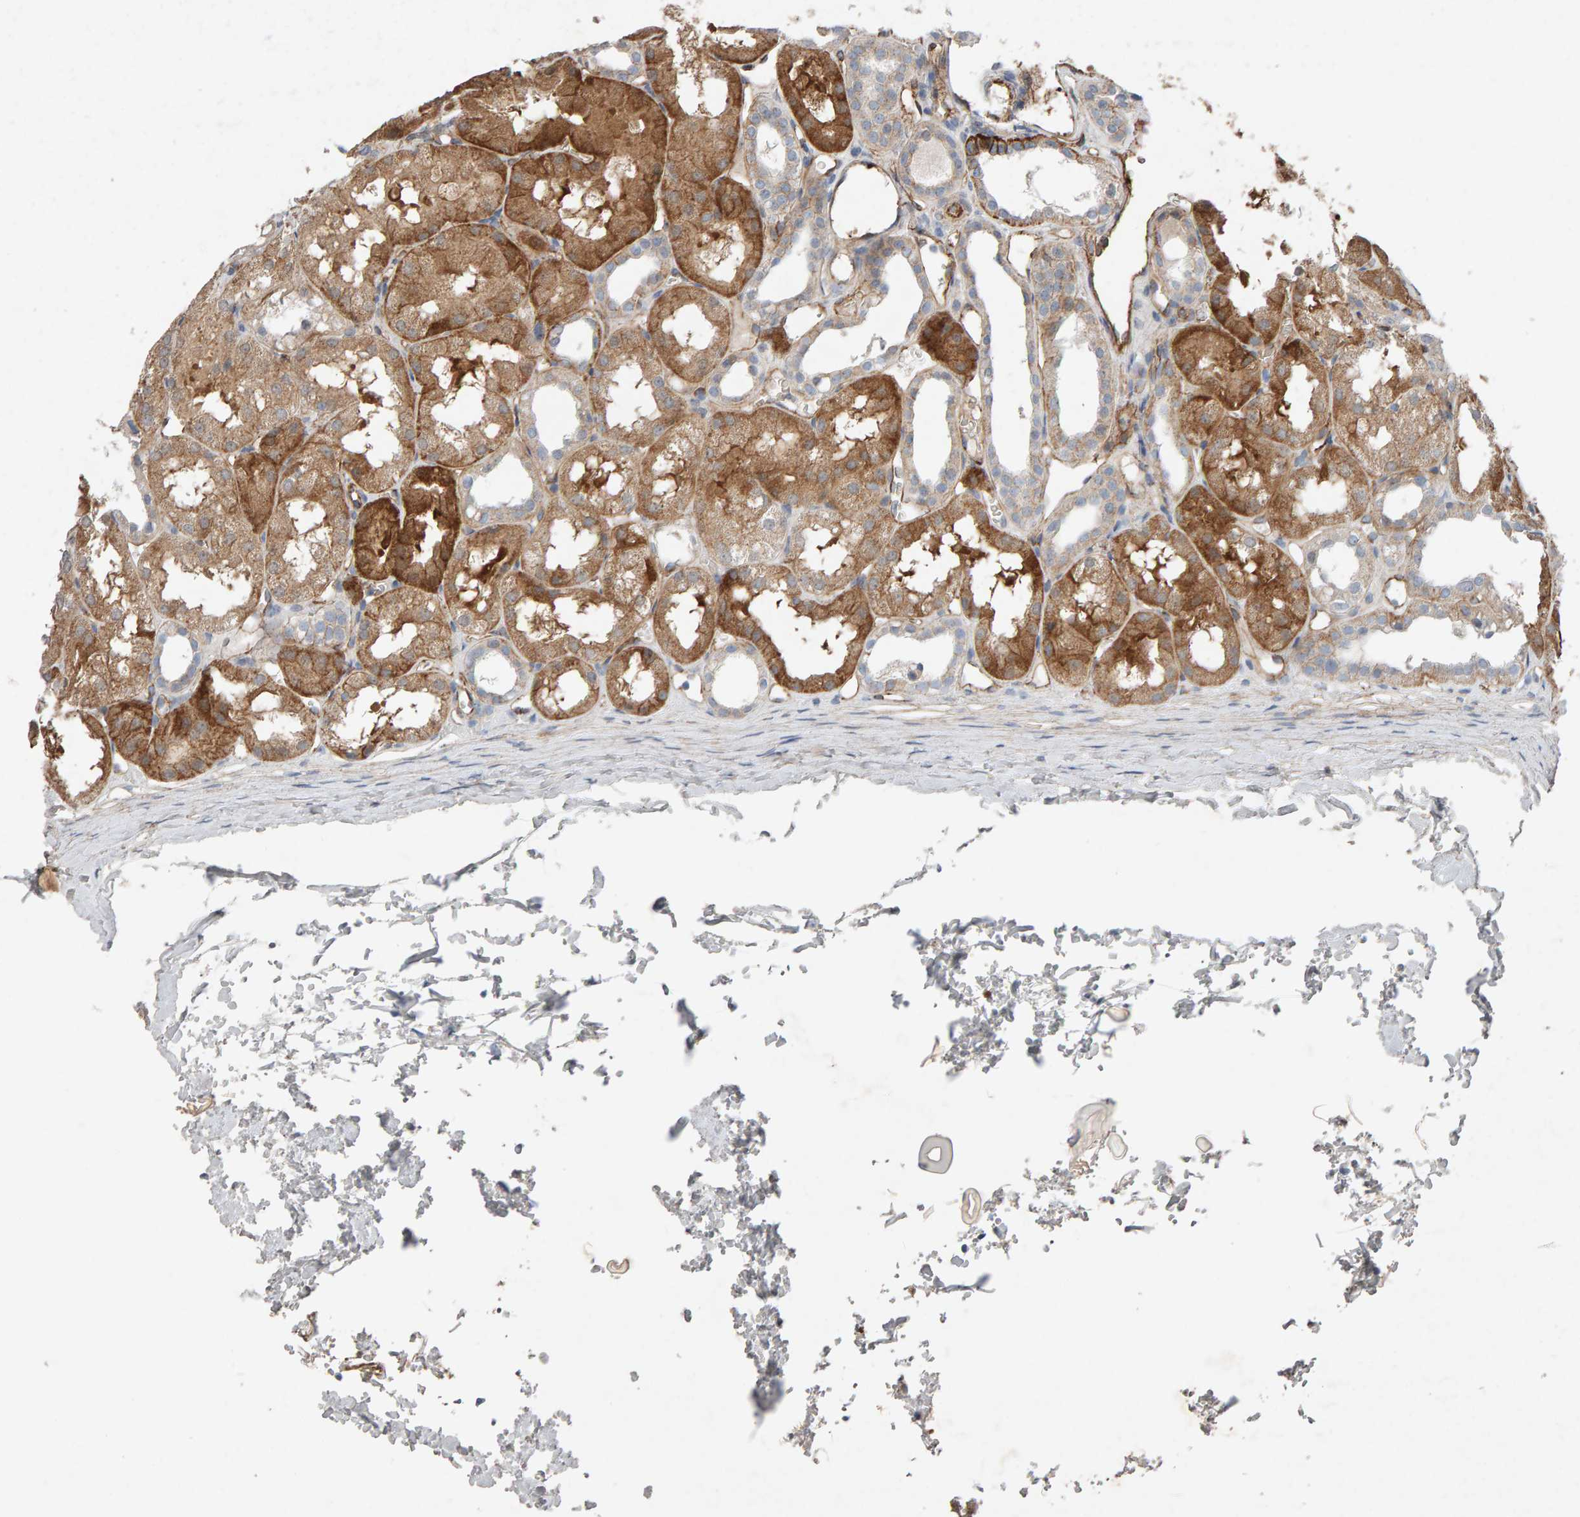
{"staining": {"intensity": "moderate", "quantity": ">75%", "location": "cytoplasmic/membranous"}, "tissue": "kidney", "cell_type": "Cells in glomeruli", "image_type": "normal", "snomed": [{"axis": "morphology", "description": "Normal tissue, NOS"}, {"axis": "topography", "description": "Kidney"}, {"axis": "topography", "description": "Urinary bladder"}], "caption": "A brown stain labels moderate cytoplasmic/membranous staining of a protein in cells in glomeruli of normal human kidney.", "gene": "PTPRM", "patient": {"sex": "male", "age": 16}}